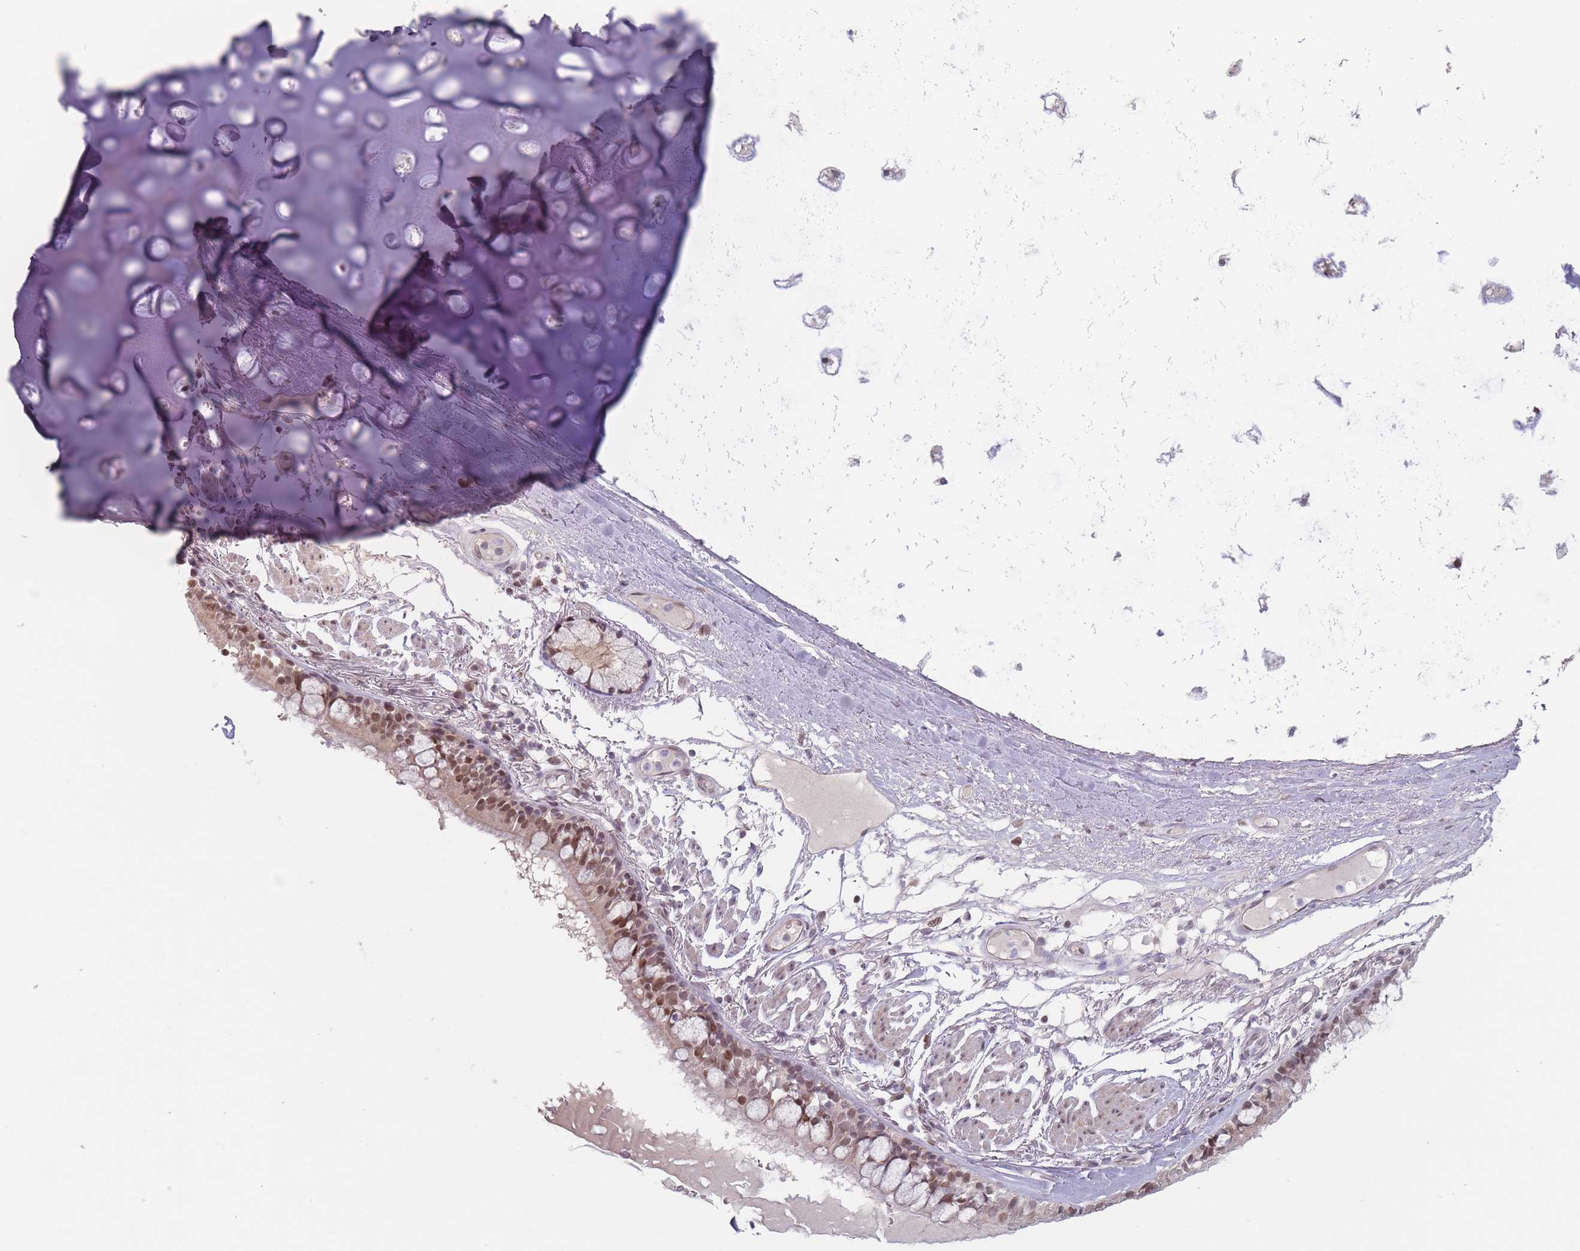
{"staining": {"intensity": "moderate", "quantity": ">75%", "location": "nuclear"}, "tissue": "bronchus", "cell_type": "Respiratory epithelial cells", "image_type": "normal", "snomed": [{"axis": "morphology", "description": "Normal tissue, NOS"}, {"axis": "topography", "description": "Bronchus"}], "caption": "The immunohistochemical stain labels moderate nuclear expression in respiratory epithelial cells of normal bronchus.", "gene": "SH3BGRL2", "patient": {"sex": "male", "age": 70}}